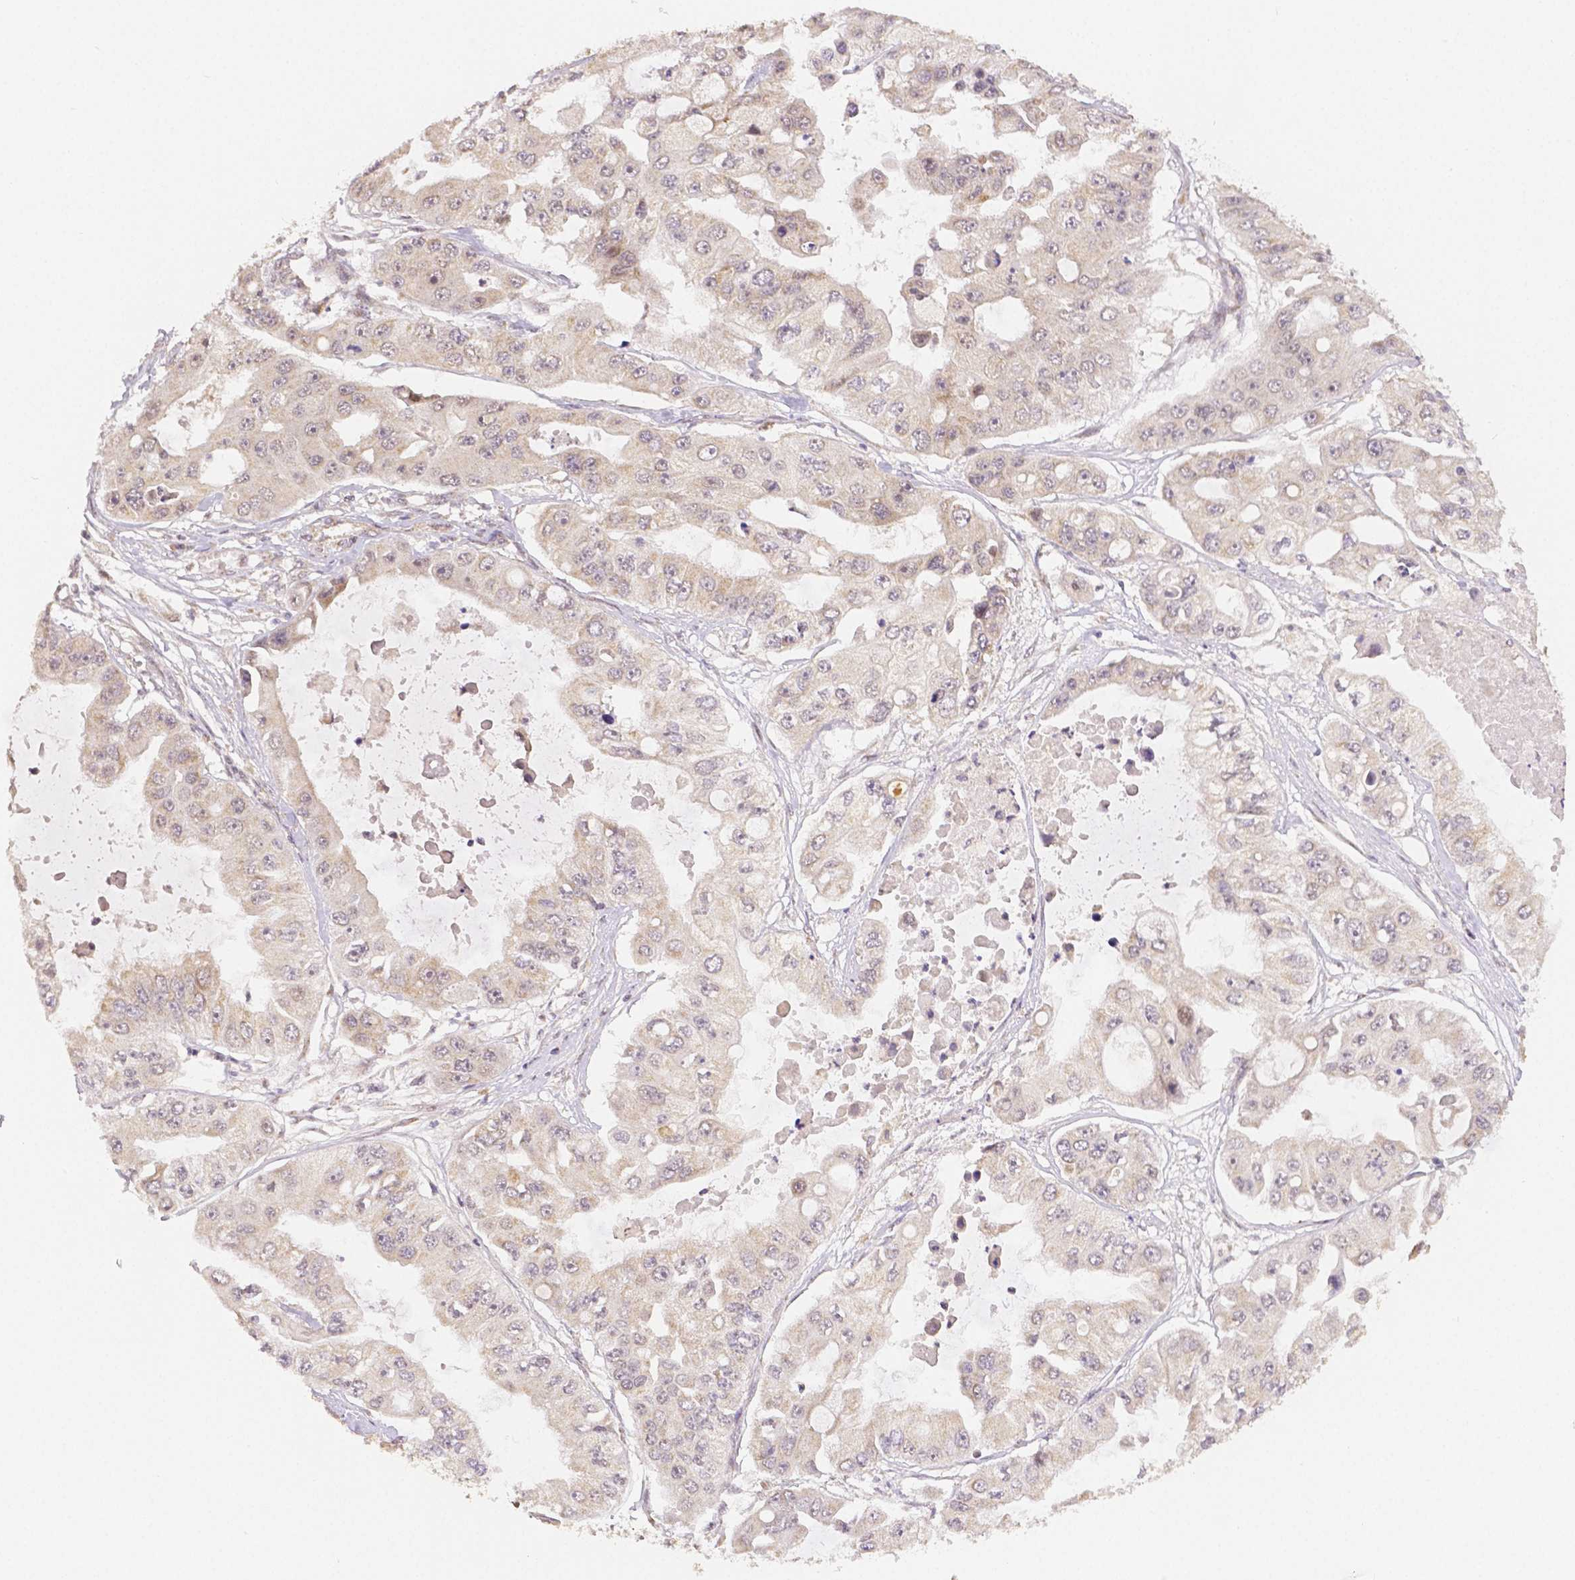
{"staining": {"intensity": "weak", "quantity": "<25%", "location": "cytoplasmic/membranous"}, "tissue": "ovarian cancer", "cell_type": "Tumor cells", "image_type": "cancer", "snomed": [{"axis": "morphology", "description": "Cystadenocarcinoma, serous, NOS"}, {"axis": "topography", "description": "Ovary"}], "caption": "Histopathology image shows no significant protein staining in tumor cells of ovarian cancer.", "gene": "RHOT1", "patient": {"sex": "female", "age": 56}}